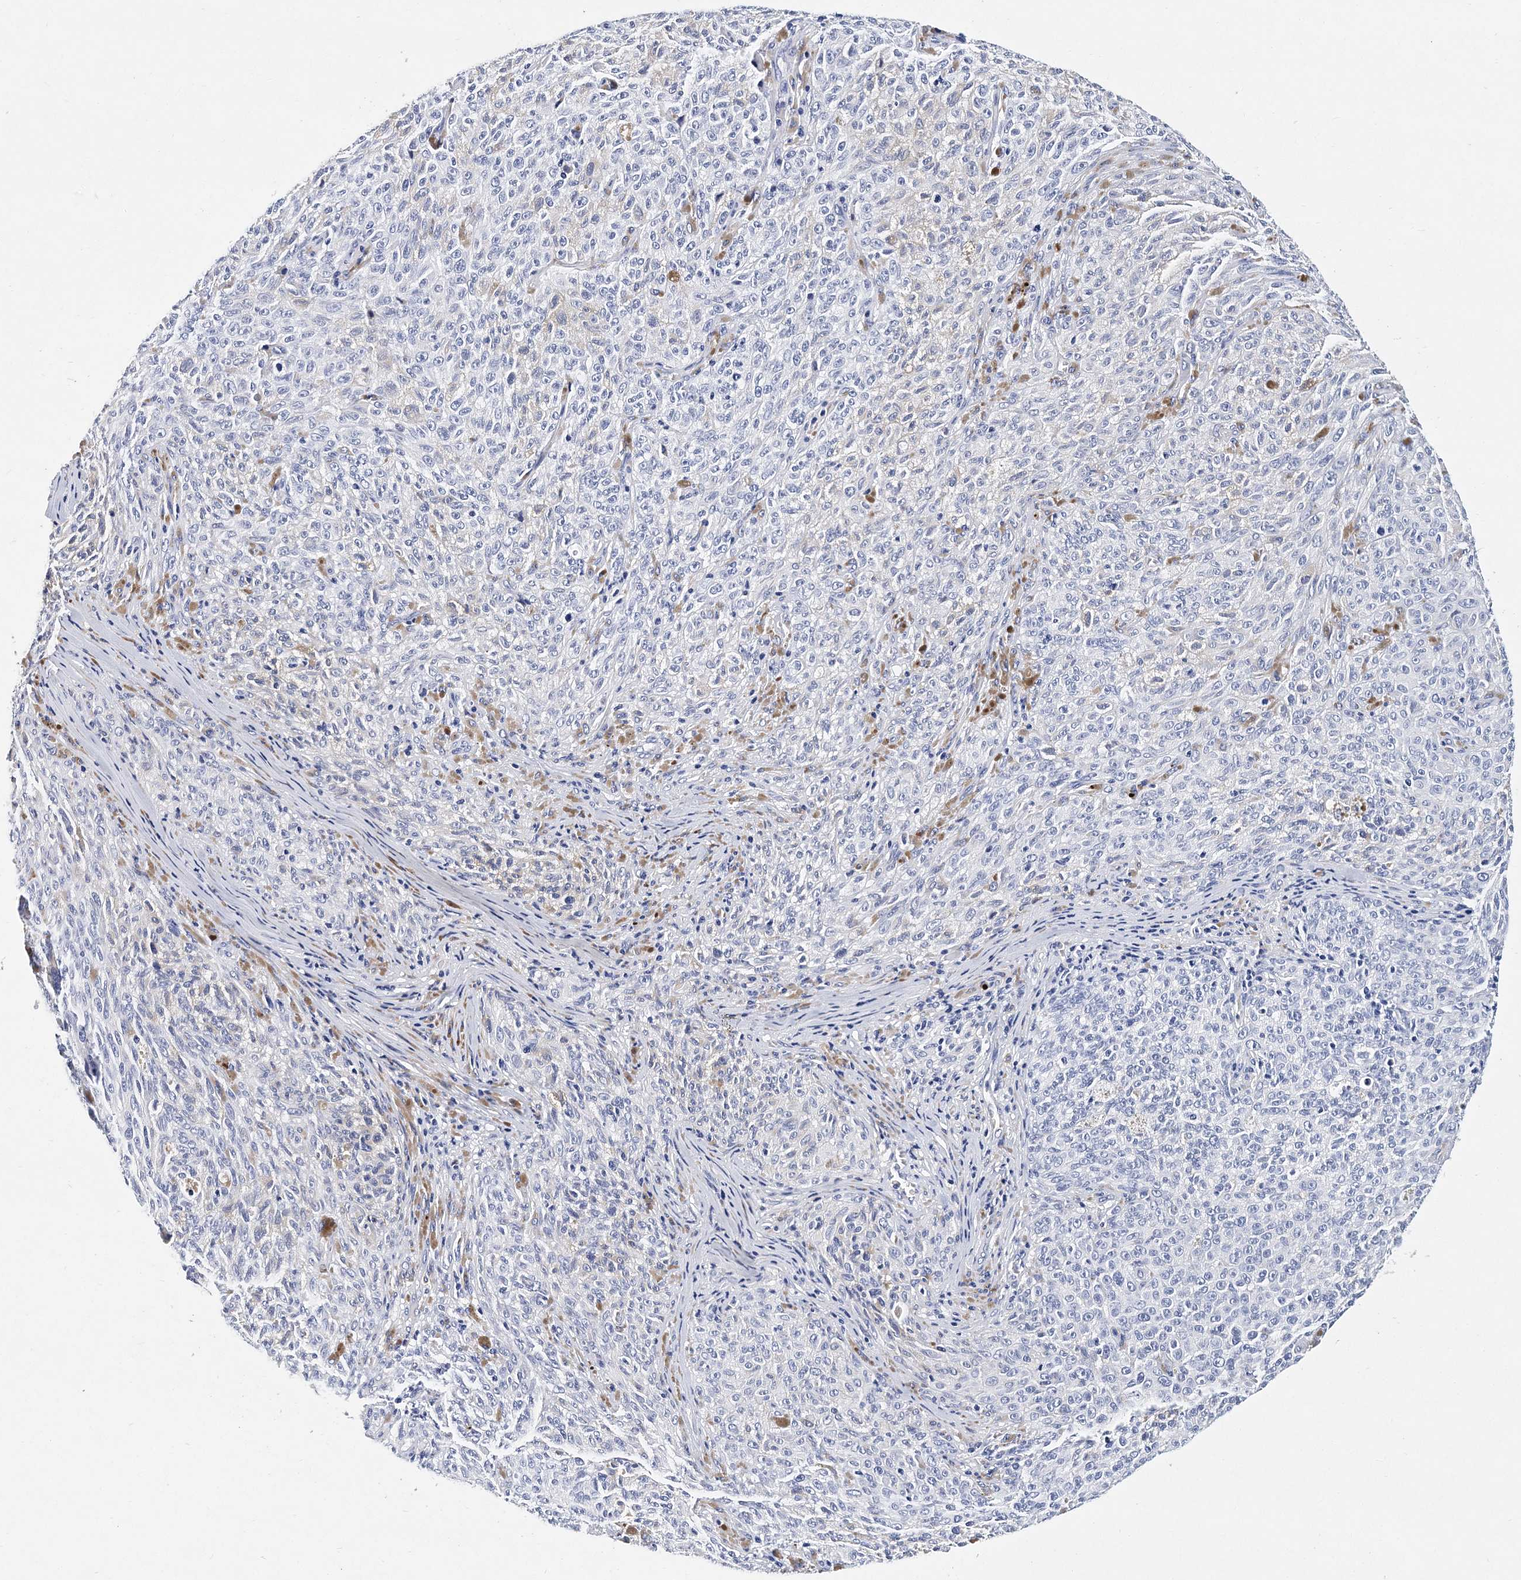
{"staining": {"intensity": "negative", "quantity": "none", "location": "none"}, "tissue": "melanoma", "cell_type": "Tumor cells", "image_type": "cancer", "snomed": [{"axis": "morphology", "description": "Malignant melanoma, NOS"}, {"axis": "topography", "description": "Skin"}], "caption": "Immunohistochemistry of human melanoma exhibits no staining in tumor cells. (Immunohistochemistry, brightfield microscopy, high magnification).", "gene": "ITGA2B", "patient": {"sex": "female", "age": 82}}